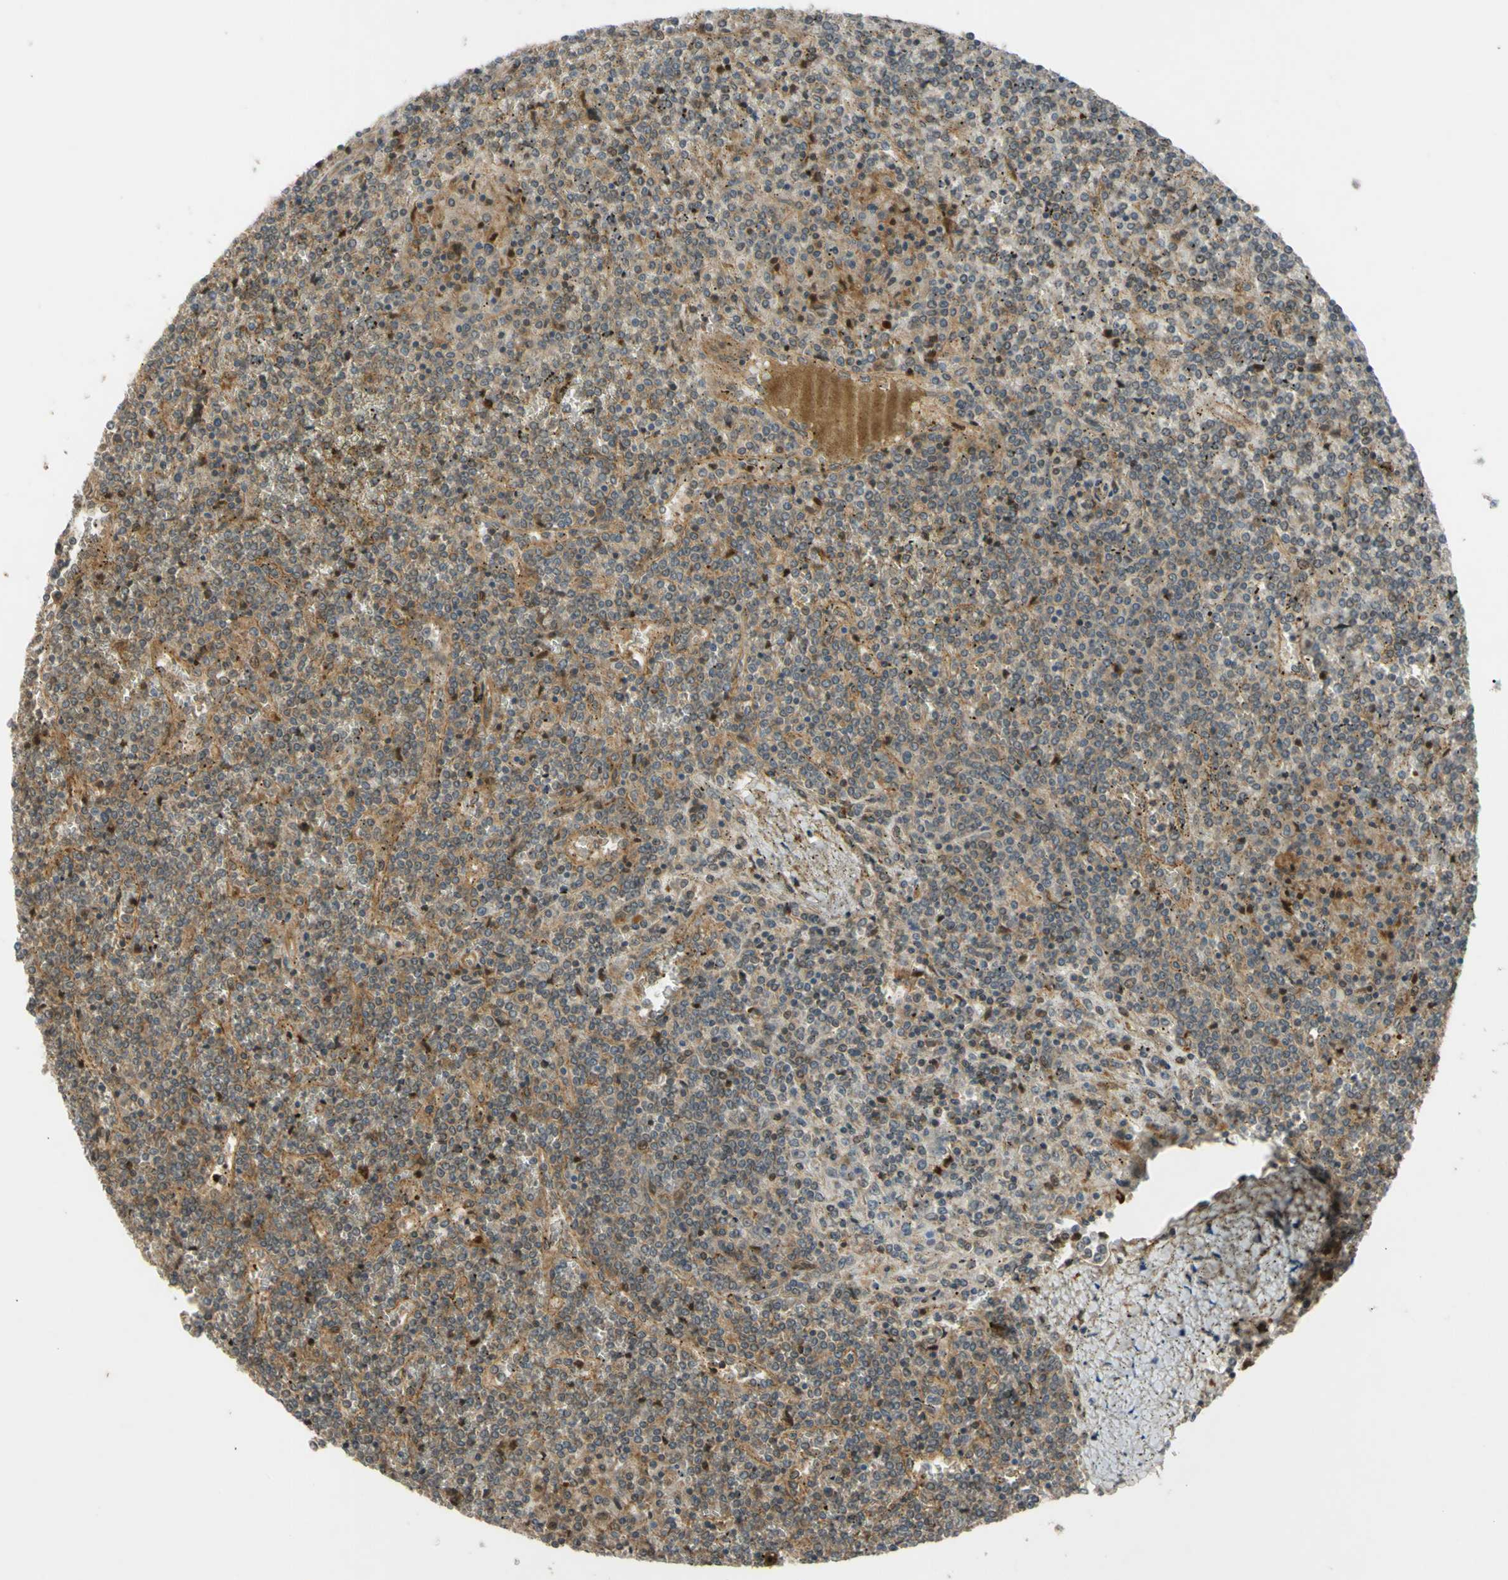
{"staining": {"intensity": "weak", "quantity": ">75%", "location": "cytoplasmic/membranous"}, "tissue": "lymphoma", "cell_type": "Tumor cells", "image_type": "cancer", "snomed": [{"axis": "morphology", "description": "Malignant lymphoma, non-Hodgkin's type, Low grade"}, {"axis": "topography", "description": "Spleen"}], "caption": "Low-grade malignant lymphoma, non-Hodgkin's type tissue exhibits weak cytoplasmic/membranous expression in approximately >75% of tumor cells (DAB (3,3'-diaminobenzidine) IHC with brightfield microscopy, high magnification).", "gene": "FLII", "patient": {"sex": "female", "age": 19}}